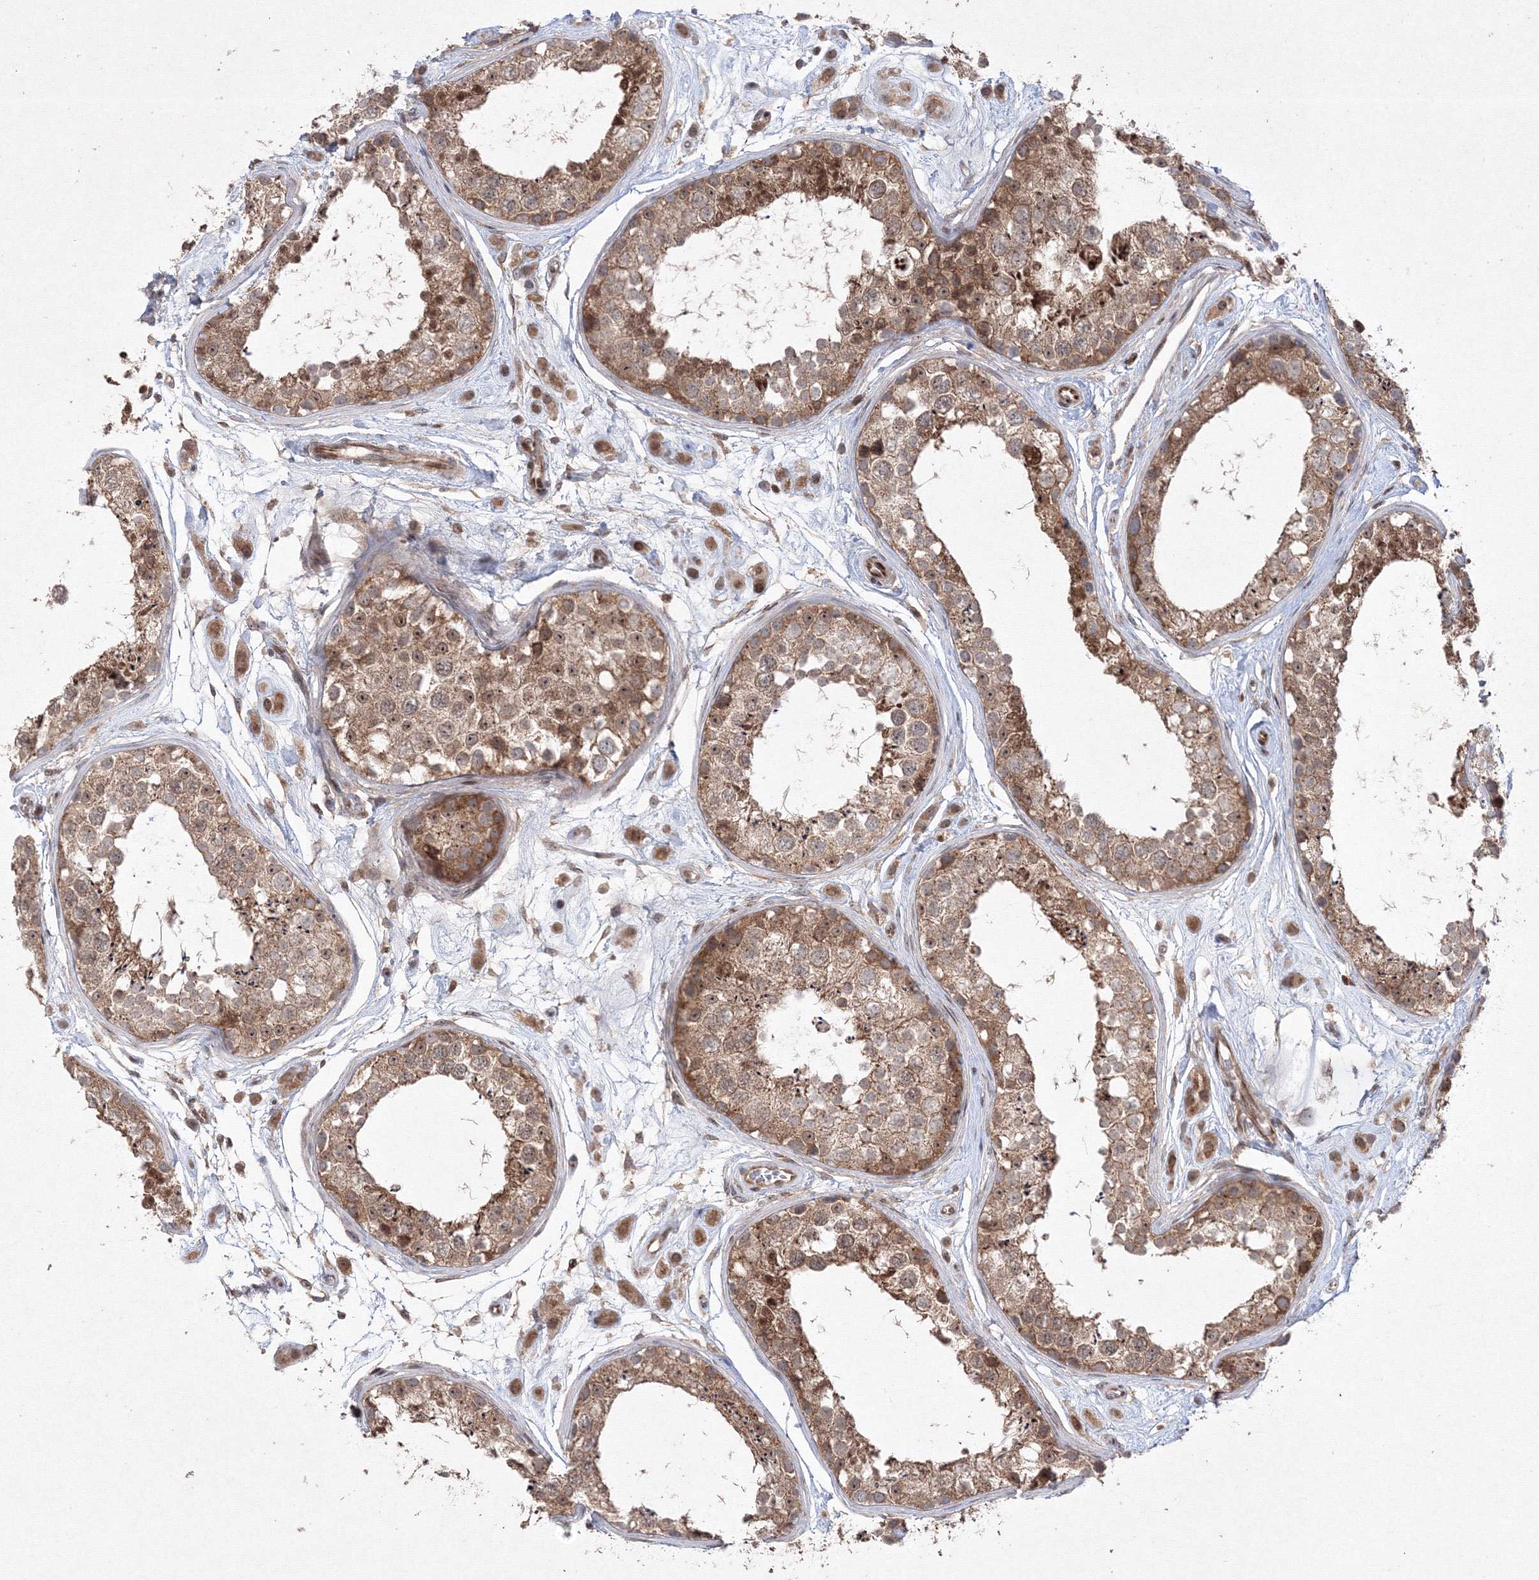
{"staining": {"intensity": "moderate", "quantity": ">75%", "location": "cytoplasmic/membranous,nuclear"}, "tissue": "testis", "cell_type": "Cells in seminiferous ducts", "image_type": "normal", "snomed": [{"axis": "morphology", "description": "Normal tissue, NOS"}, {"axis": "topography", "description": "Testis"}], "caption": "This is a histology image of IHC staining of normal testis, which shows moderate positivity in the cytoplasmic/membranous,nuclear of cells in seminiferous ducts.", "gene": "MKRN2", "patient": {"sex": "male", "age": 25}}